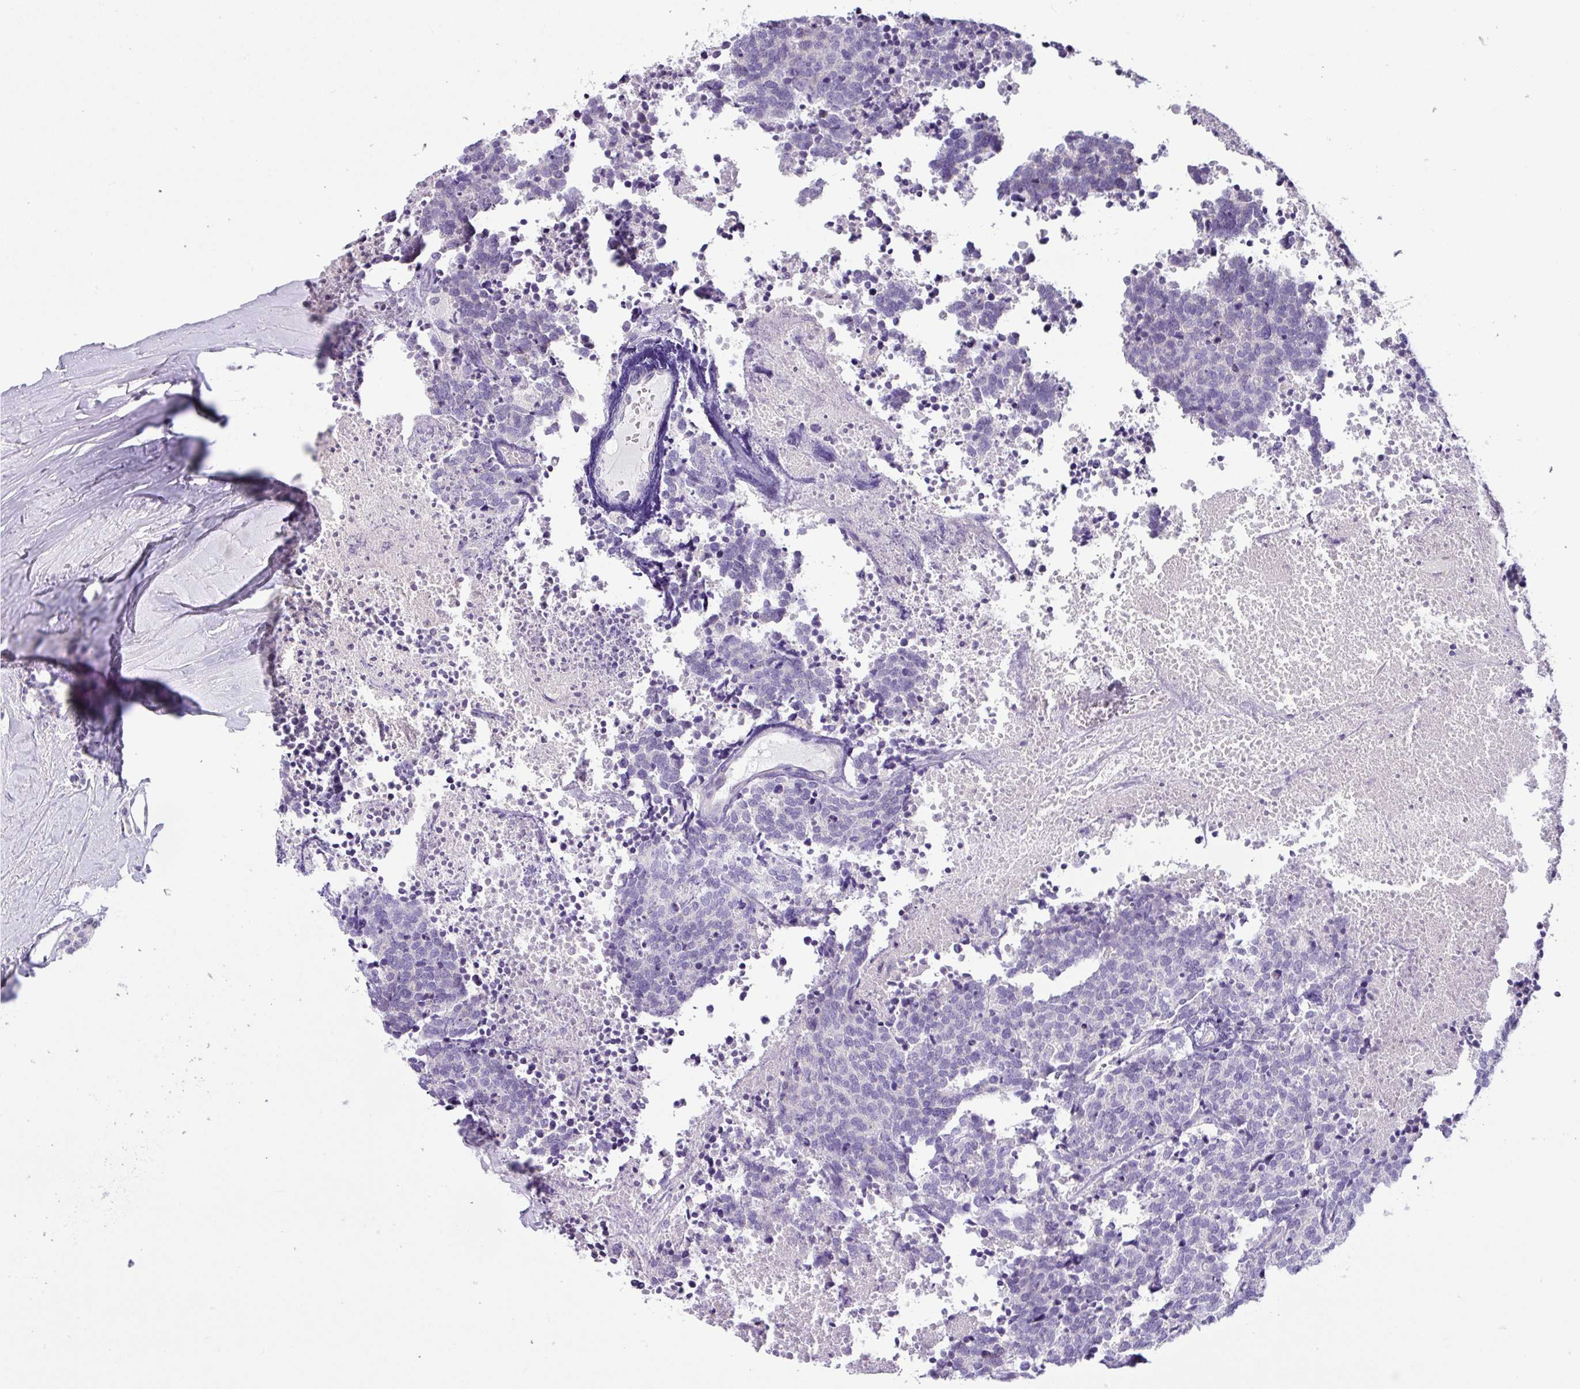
{"staining": {"intensity": "negative", "quantity": "none", "location": "none"}, "tissue": "carcinoid", "cell_type": "Tumor cells", "image_type": "cancer", "snomed": [{"axis": "morphology", "description": "Carcinoid, malignant, NOS"}, {"axis": "topography", "description": "Skin"}], "caption": "This is an immunohistochemistry (IHC) micrograph of human carcinoid. There is no expression in tumor cells.", "gene": "HMCN2", "patient": {"sex": "female", "age": 79}}